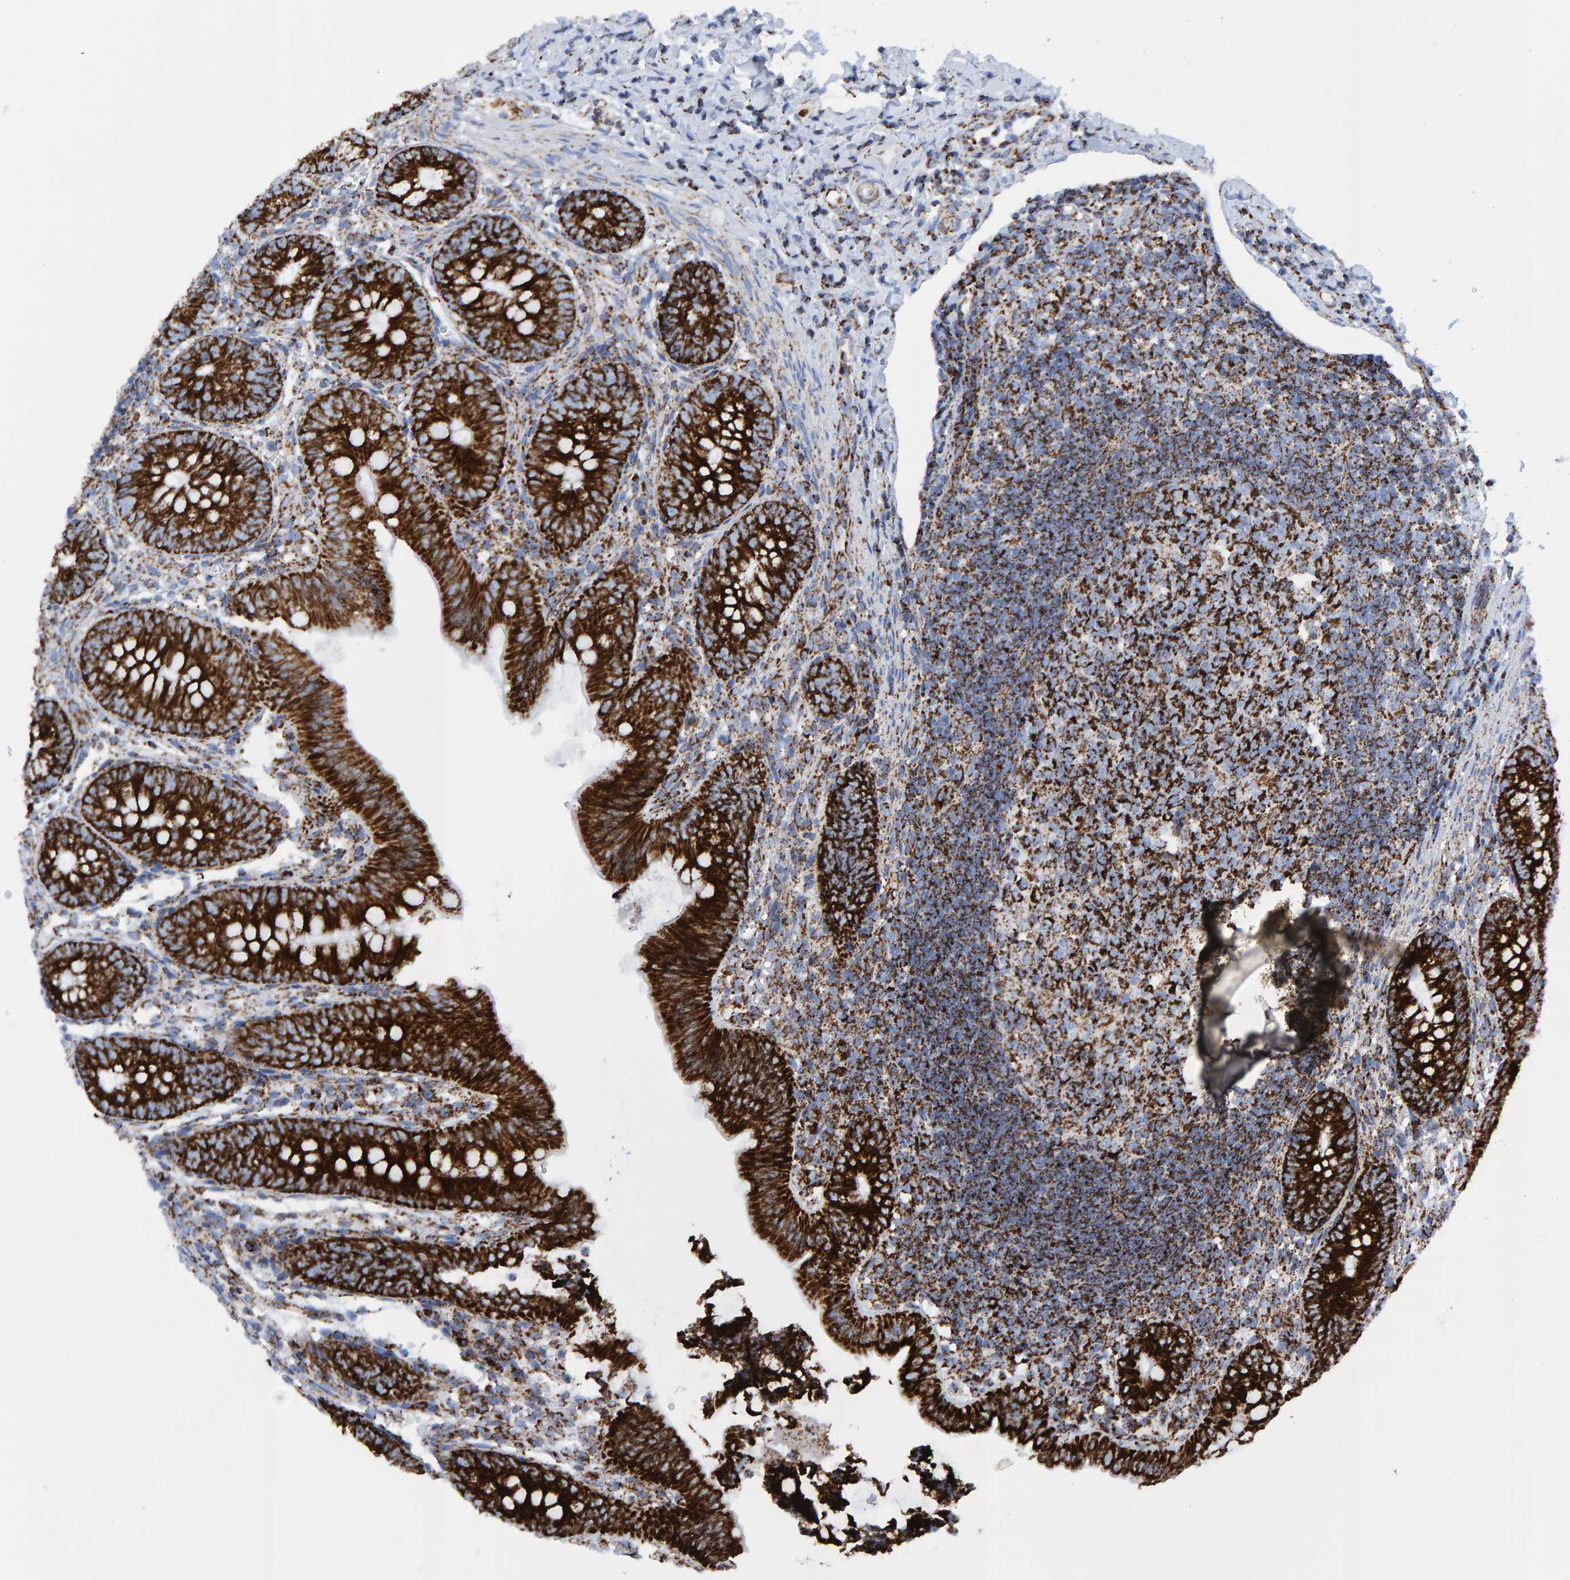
{"staining": {"intensity": "strong", "quantity": ">75%", "location": "cytoplasmic/membranous"}, "tissue": "appendix", "cell_type": "Glandular cells", "image_type": "normal", "snomed": [{"axis": "morphology", "description": "Normal tissue, NOS"}, {"axis": "topography", "description": "Appendix"}], "caption": "A high-resolution micrograph shows IHC staining of benign appendix, which shows strong cytoplasmic/membranous positivity in approximately >75% of glandular cells. The staining was performed using DAB to visualize the protein expression in brown, while the nuclei were stained in blue with hematoxylin (Magnification: 20x).", "gene": "ENSG00000262660", "patient": {"sex": "male", "age": 1}}